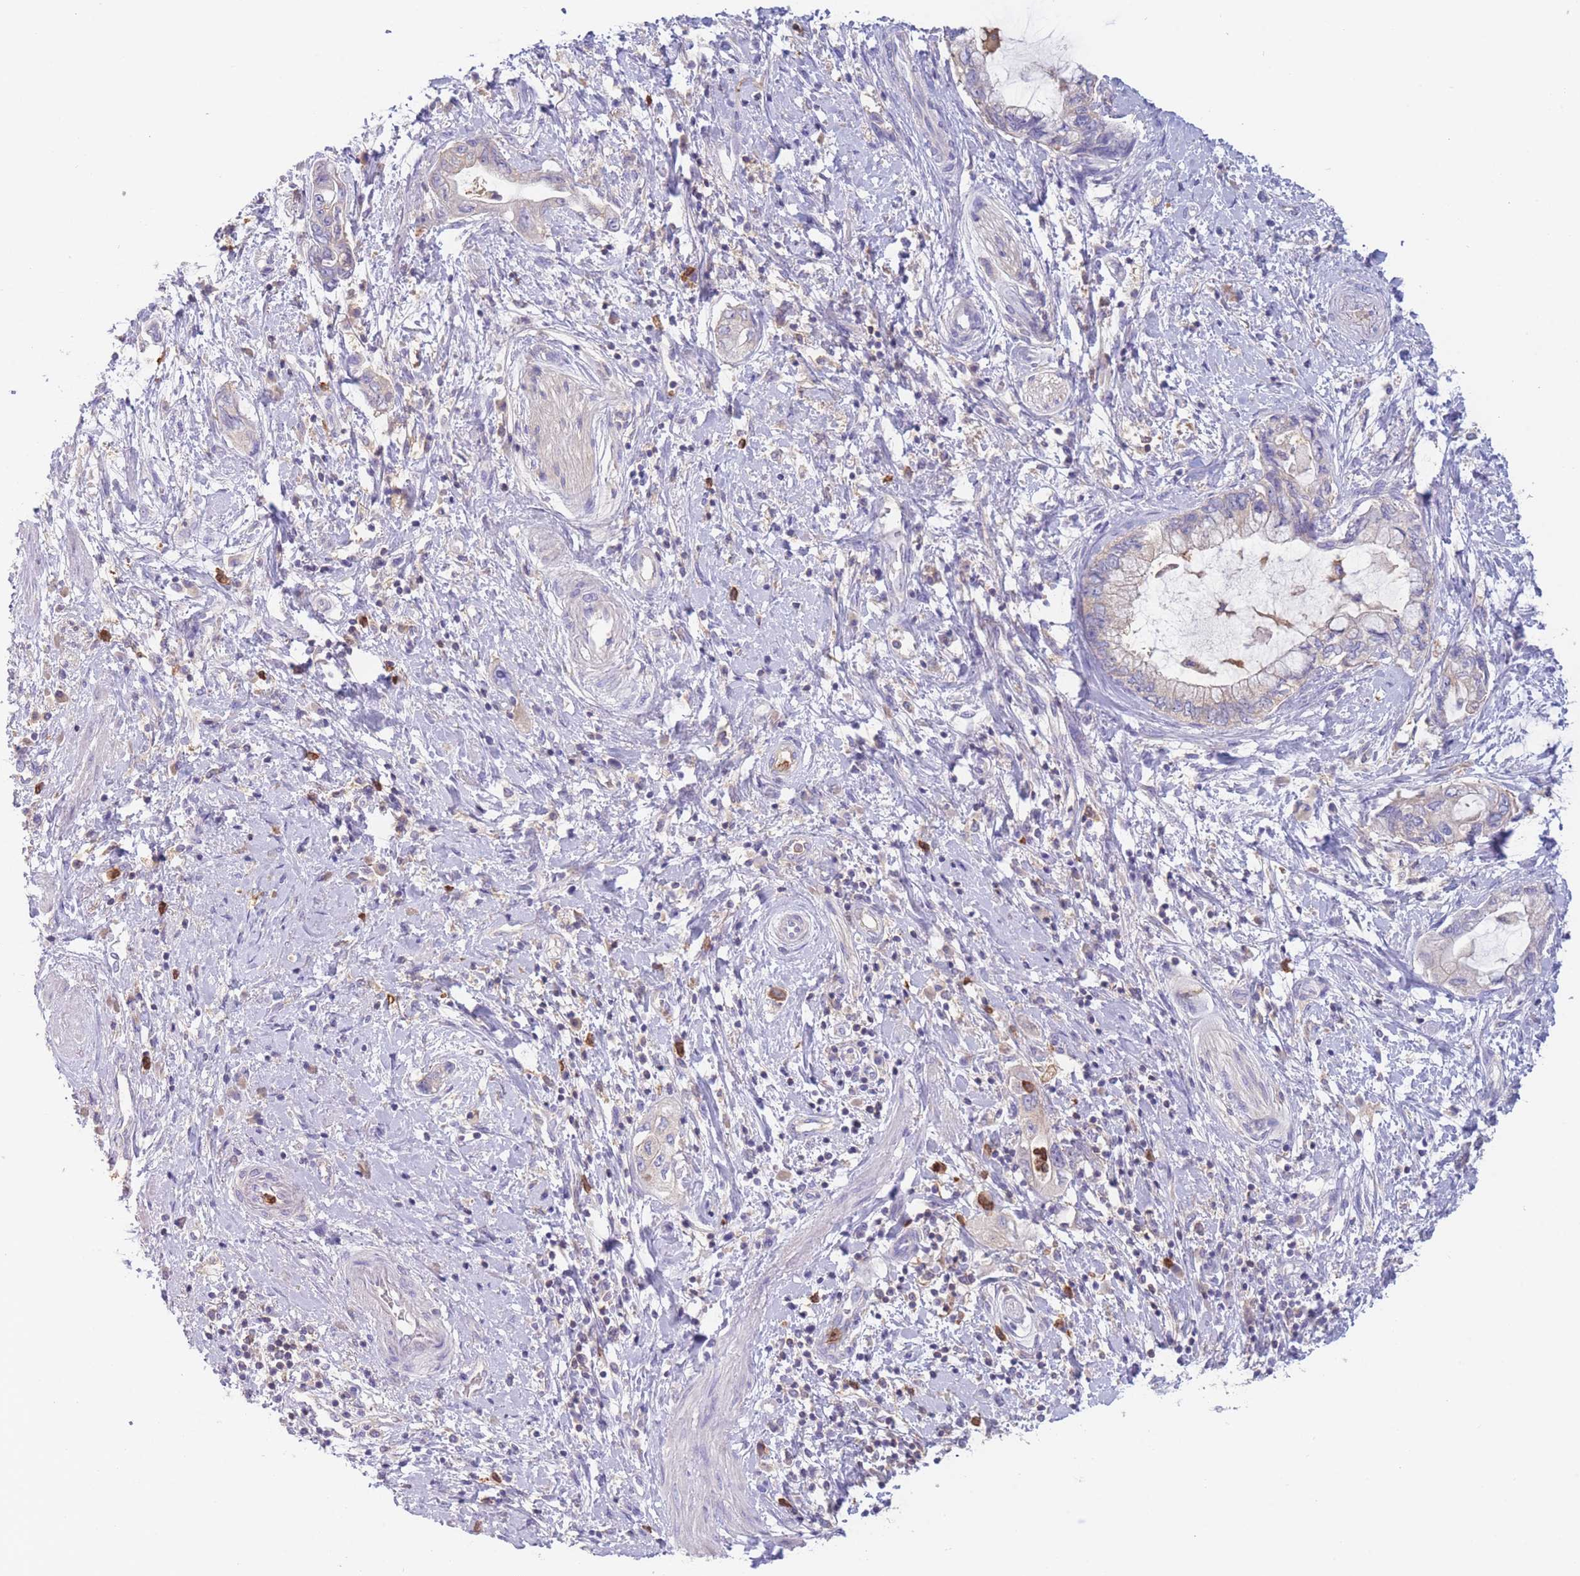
{"staining": {"intensity": "negative", "quantity": "none", "location": "none"}, "tissue": "pancreatic cancer", "cell_type": "Tumor cells", "image_type": "cancer", "snomed": [{"axis": "morphology", "description": "Adenocarcinoma, NOS"}, {"axis": "topography", "description": "Pancreas"}], "caption": "IHC image of neoplastic tissue: adenocarcinoma (pancreatic) stained with DAB (3,3'-diaminobenzidine) exhibits no significant protein positivity in tumor cells. Nuclei are stained in blue.", "gene": "ST3GAL4", "patient": {"sex": "female", "age": 73}}